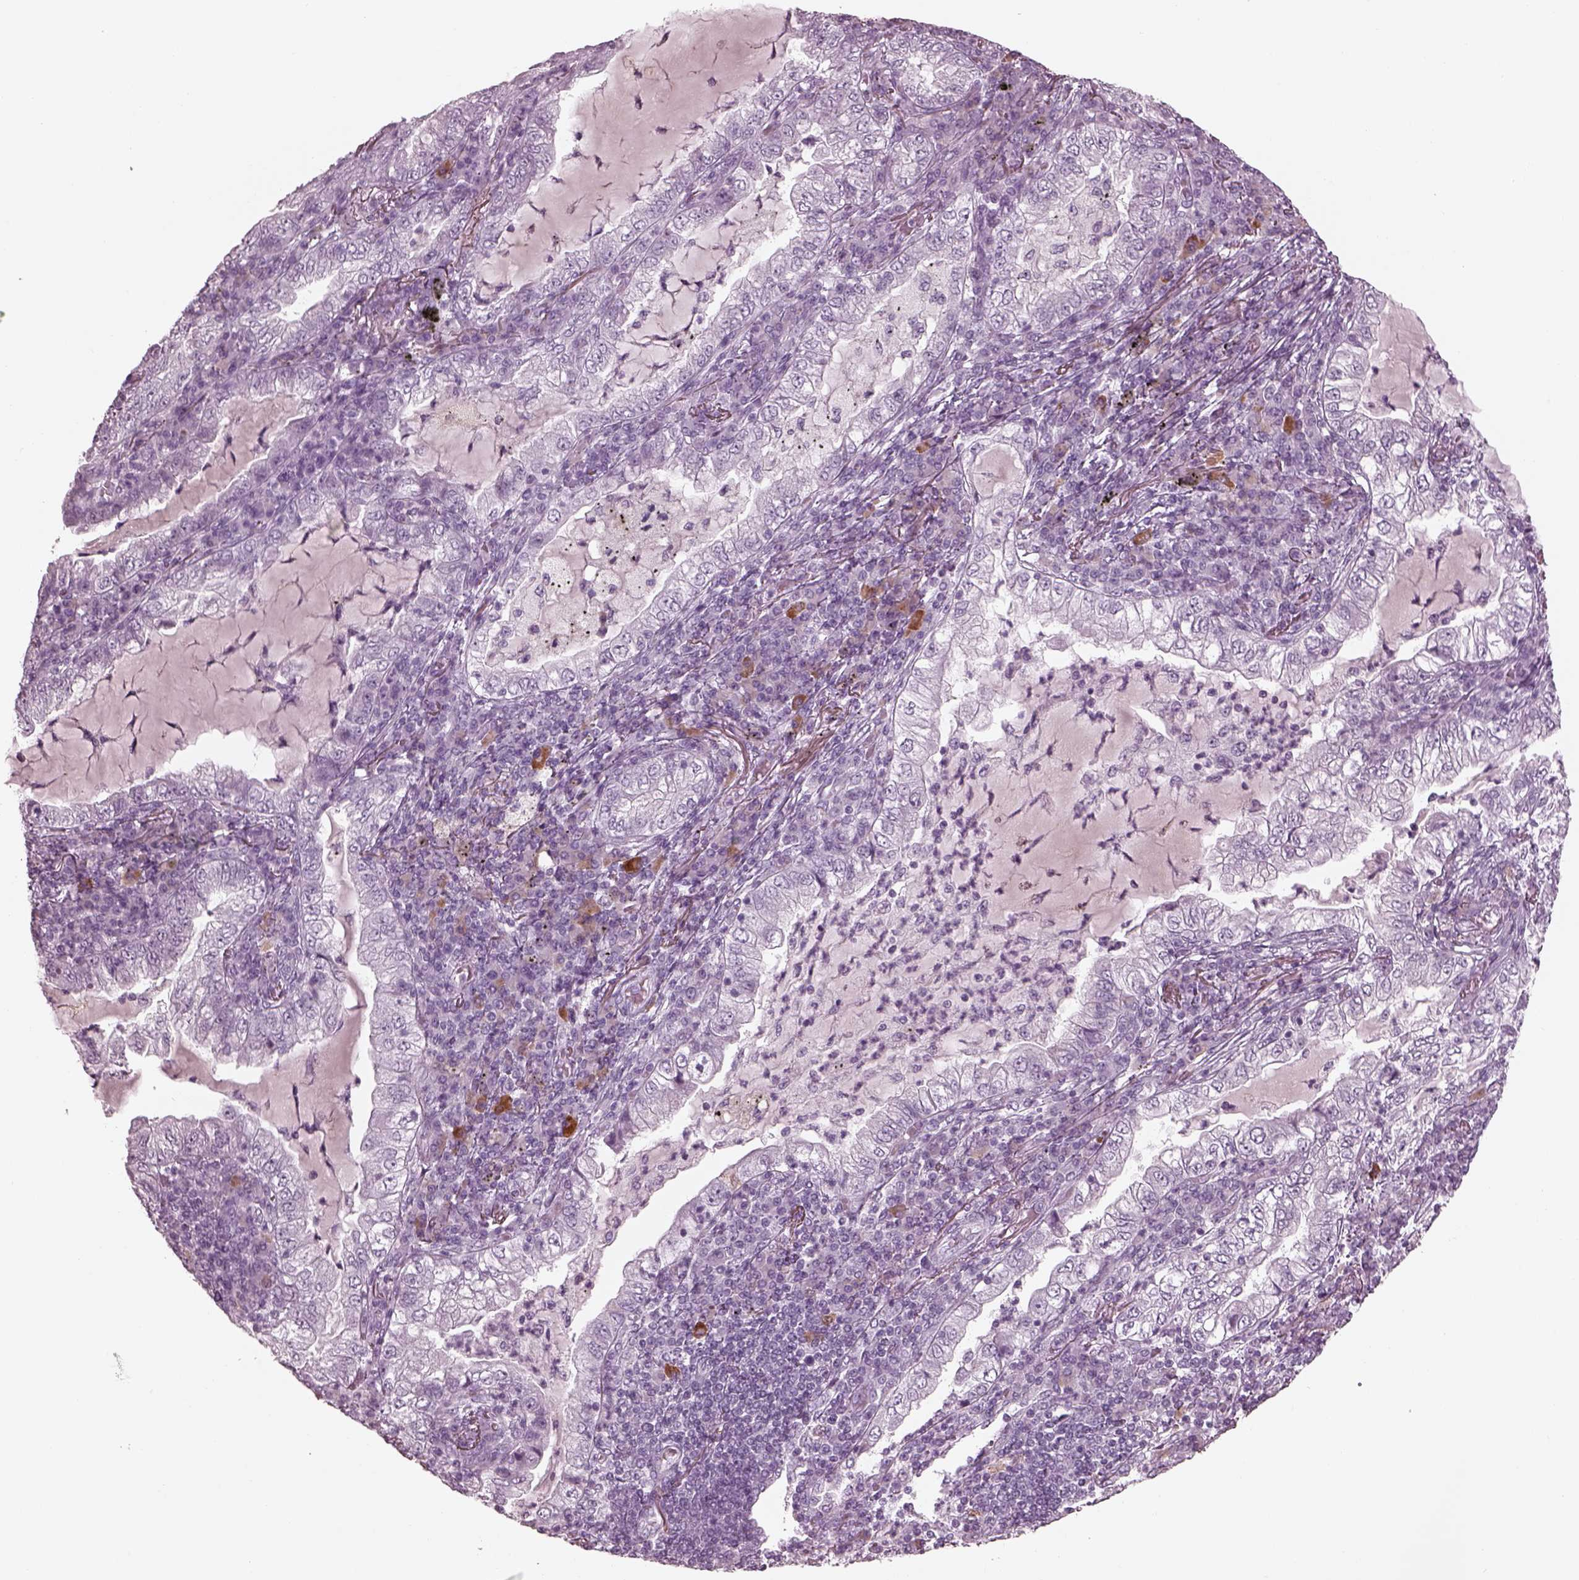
{"staining": {"intensity": "negative", "quantity": "none", "location": "none"}, "tissue": "lung cancer", "cell_type": "Tumor cells", "image_type": "cancer", "snomed": [{"axis": "morphology", "description": "Adenocarcinoma, NOS"}, {"axis": "topography", "description": "Lung"}], "caption": "Immunohistochemistry (IHC) histopathology image of lung cancer stained for a protein (brown), which shows no expression in tumor cells. The staining is performed using DAB (3,3'-diaminobenzidine) brown chromogen with nuclei counter-stained in using hematoxylin.", "gene": "C2orf81", "patient": {"sex": "female", "age": 73}}